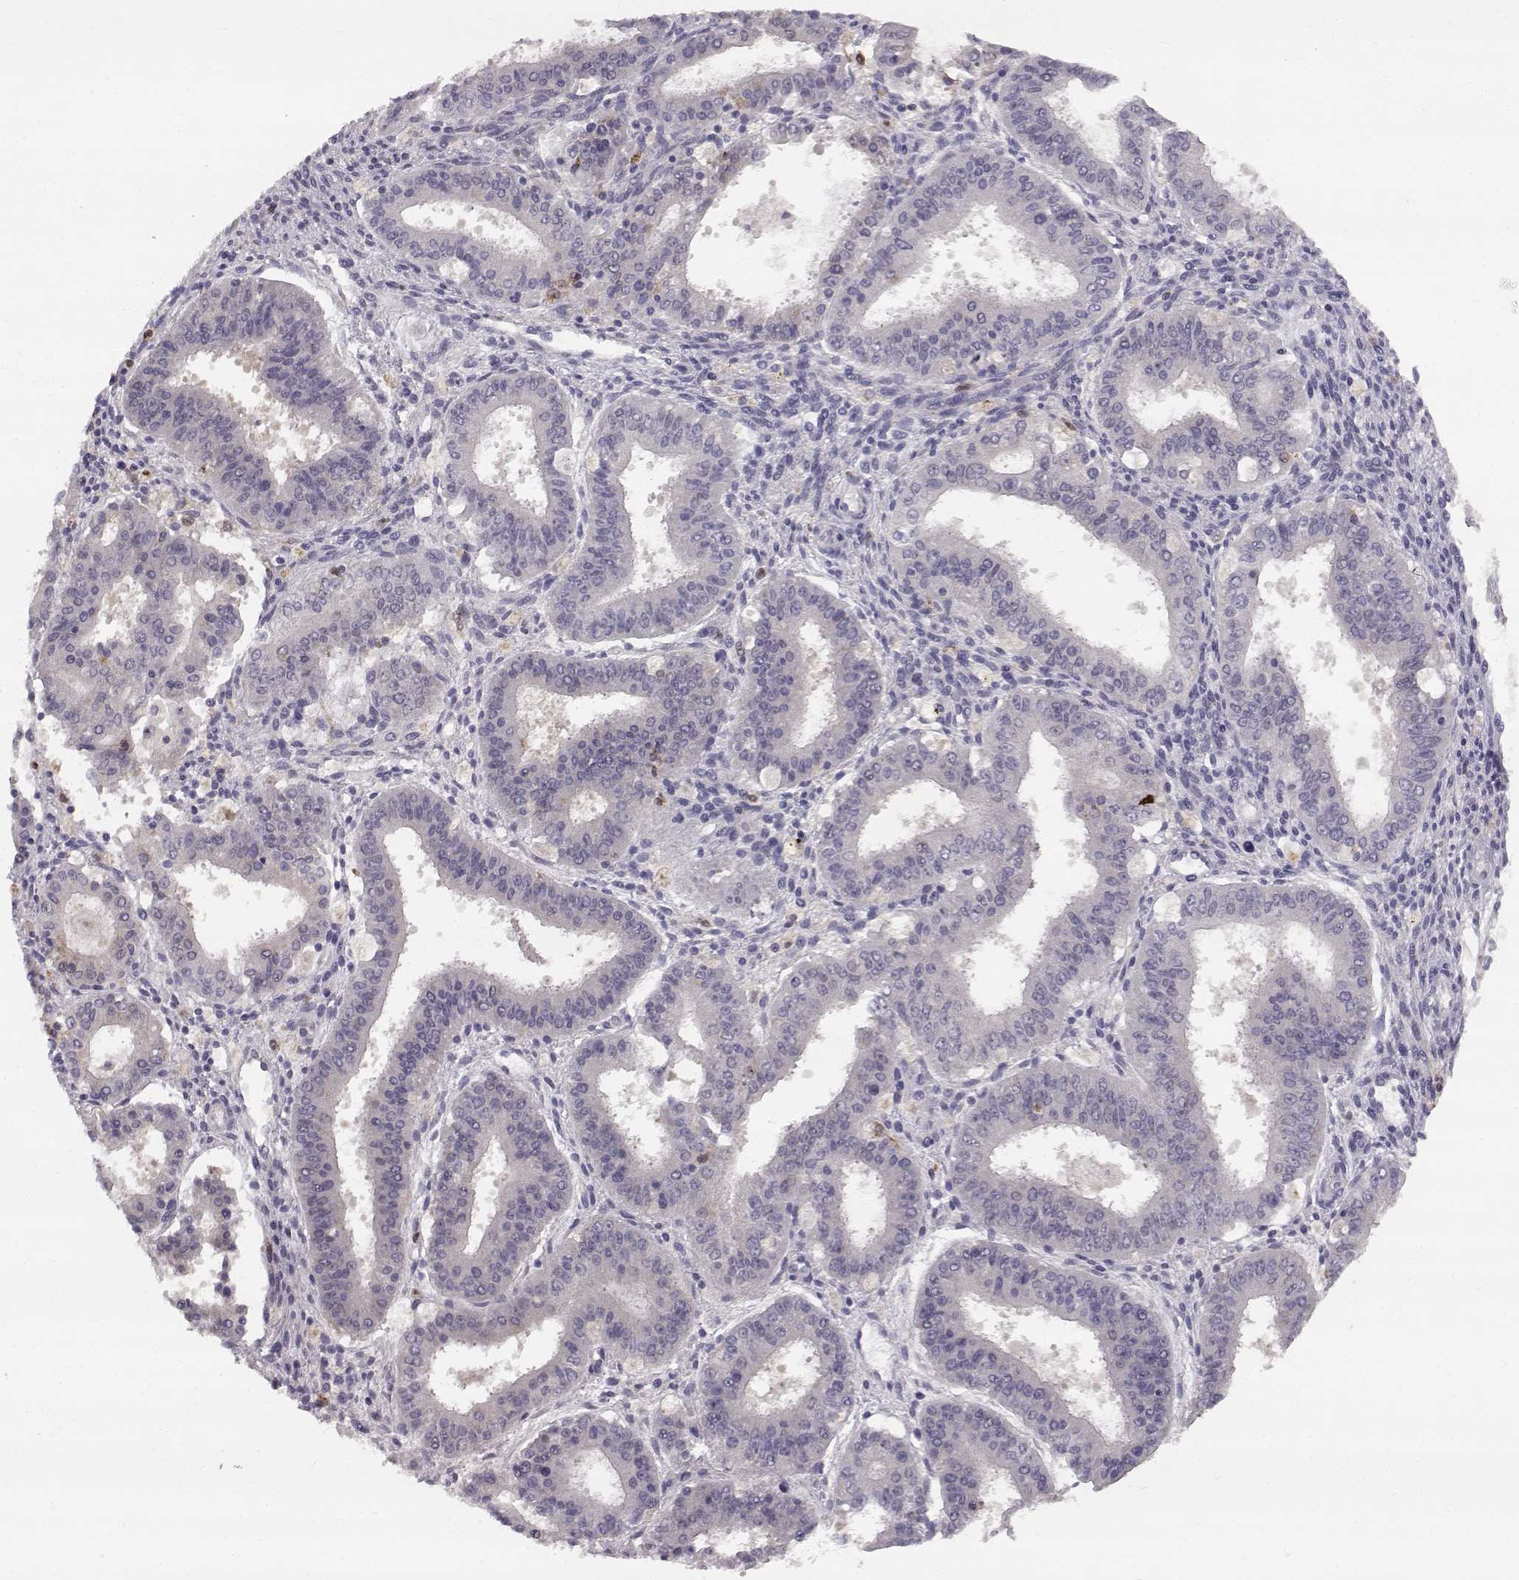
{"staining": {"intensity": "negative", "quantity": "none", "location": "none"}, "tissue": "ovarian cancer", "cell_type": "Tumor cells", "image_type": "cancer", "snomed": [{"axis": "morphology", "description": "Carcinoma, endometroid"}, {"axis": "topography", "description": "Ovary"}], "caption": "DAB (3,3'-diaminobenzidine) immunohistochemical staining of endometroid carcinoma (ovarian) reveals no significant staining in tumor cells.", "gene": "SPAG17", "patient": {"sex": "female", "age": 42}}